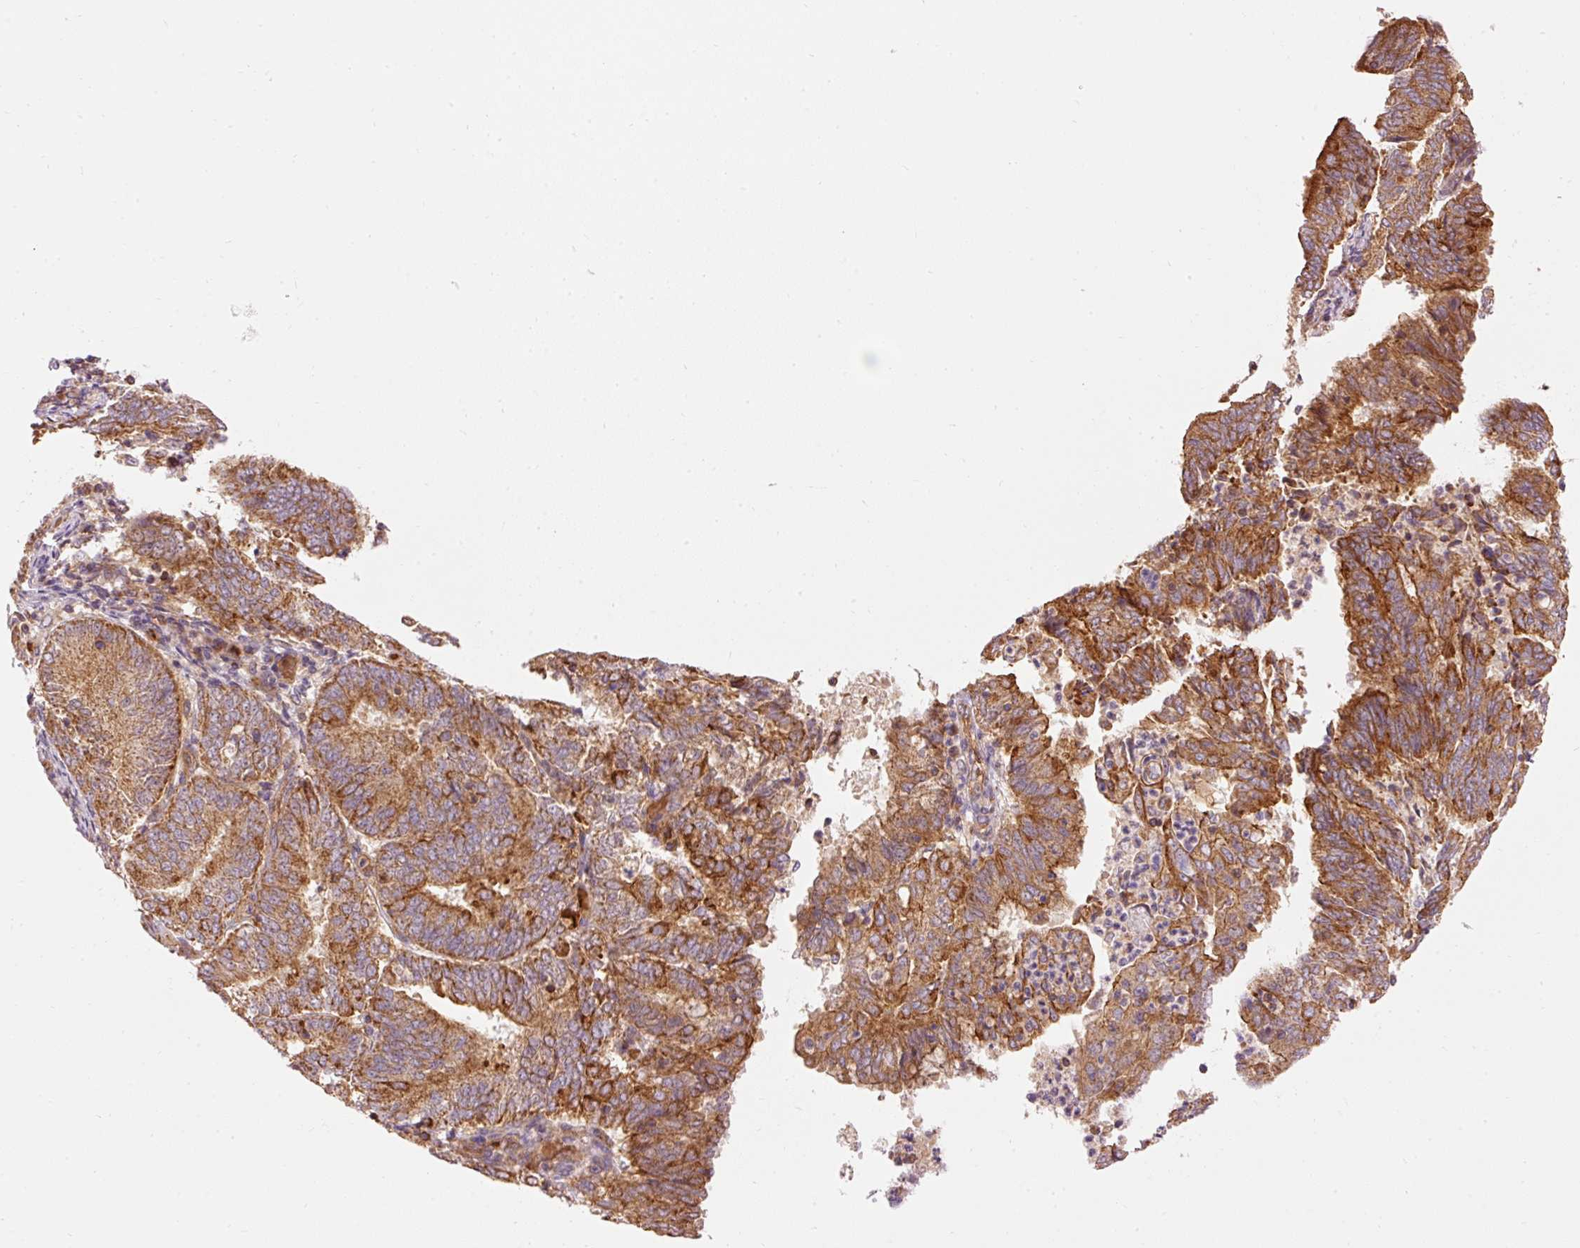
{"staining": {"intensity": "moderate", "quantity": ">75%", "location": "cytoplasmic/membranous"}, "tissue": "endometrial cancer", "cell_type": "Tumor cells", "image_type": "cancer", "snomed": [{"axis": "morphology", "description": "Adenocarcinoma, NOS"}, {"axis": "topography", "description": "Endometrium"}], "caption": "About >75% of tumor cells in human adenocarcinoma (endometrial) reveal moderate cytoplasmic/membranous protein positivity as visualized by brown immunohistochemical staining.", "gene": "ADCY4", "patient": {"sex": "female", "age": 80}}